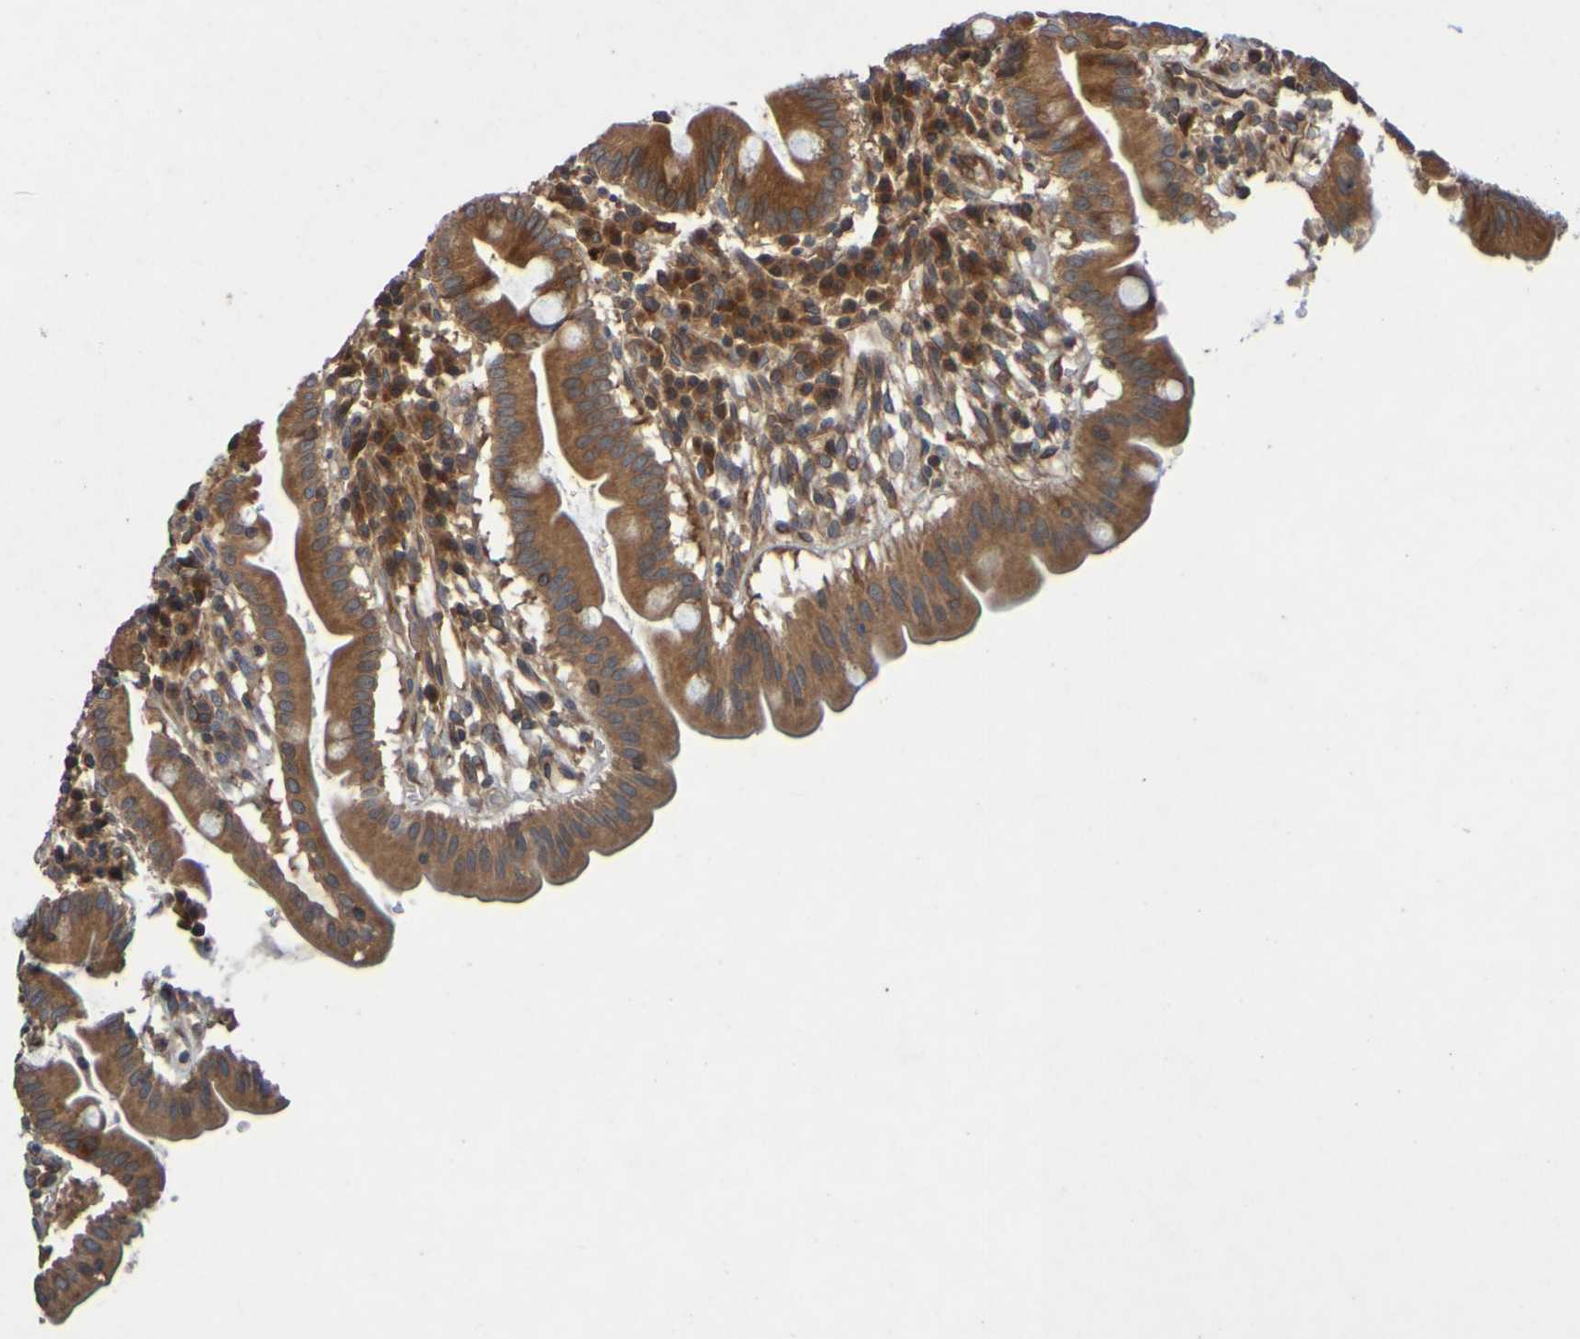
{"staining": {"intensity": "strong", "quantity": ">75%", "location": "cytoplasmic/membranous"}, "tissue": "duodenum", "cell_type": "Glandular cells", "image_type": "normal", "snomed": [{"axis": "morphology", "description": "Normal tissue, NOS"}, {"axis": "topography", "description": "Duodenum"}], "caption": "Glandular cells demonstrate strong cytoplasmic/membranous expression in about >75% of cells in benign duodenum. The protein of interest is shown in brown color, while the nuclei are stained blue.", "gene": "OCRL", "patient": {"sex": "male", "age": 50}}